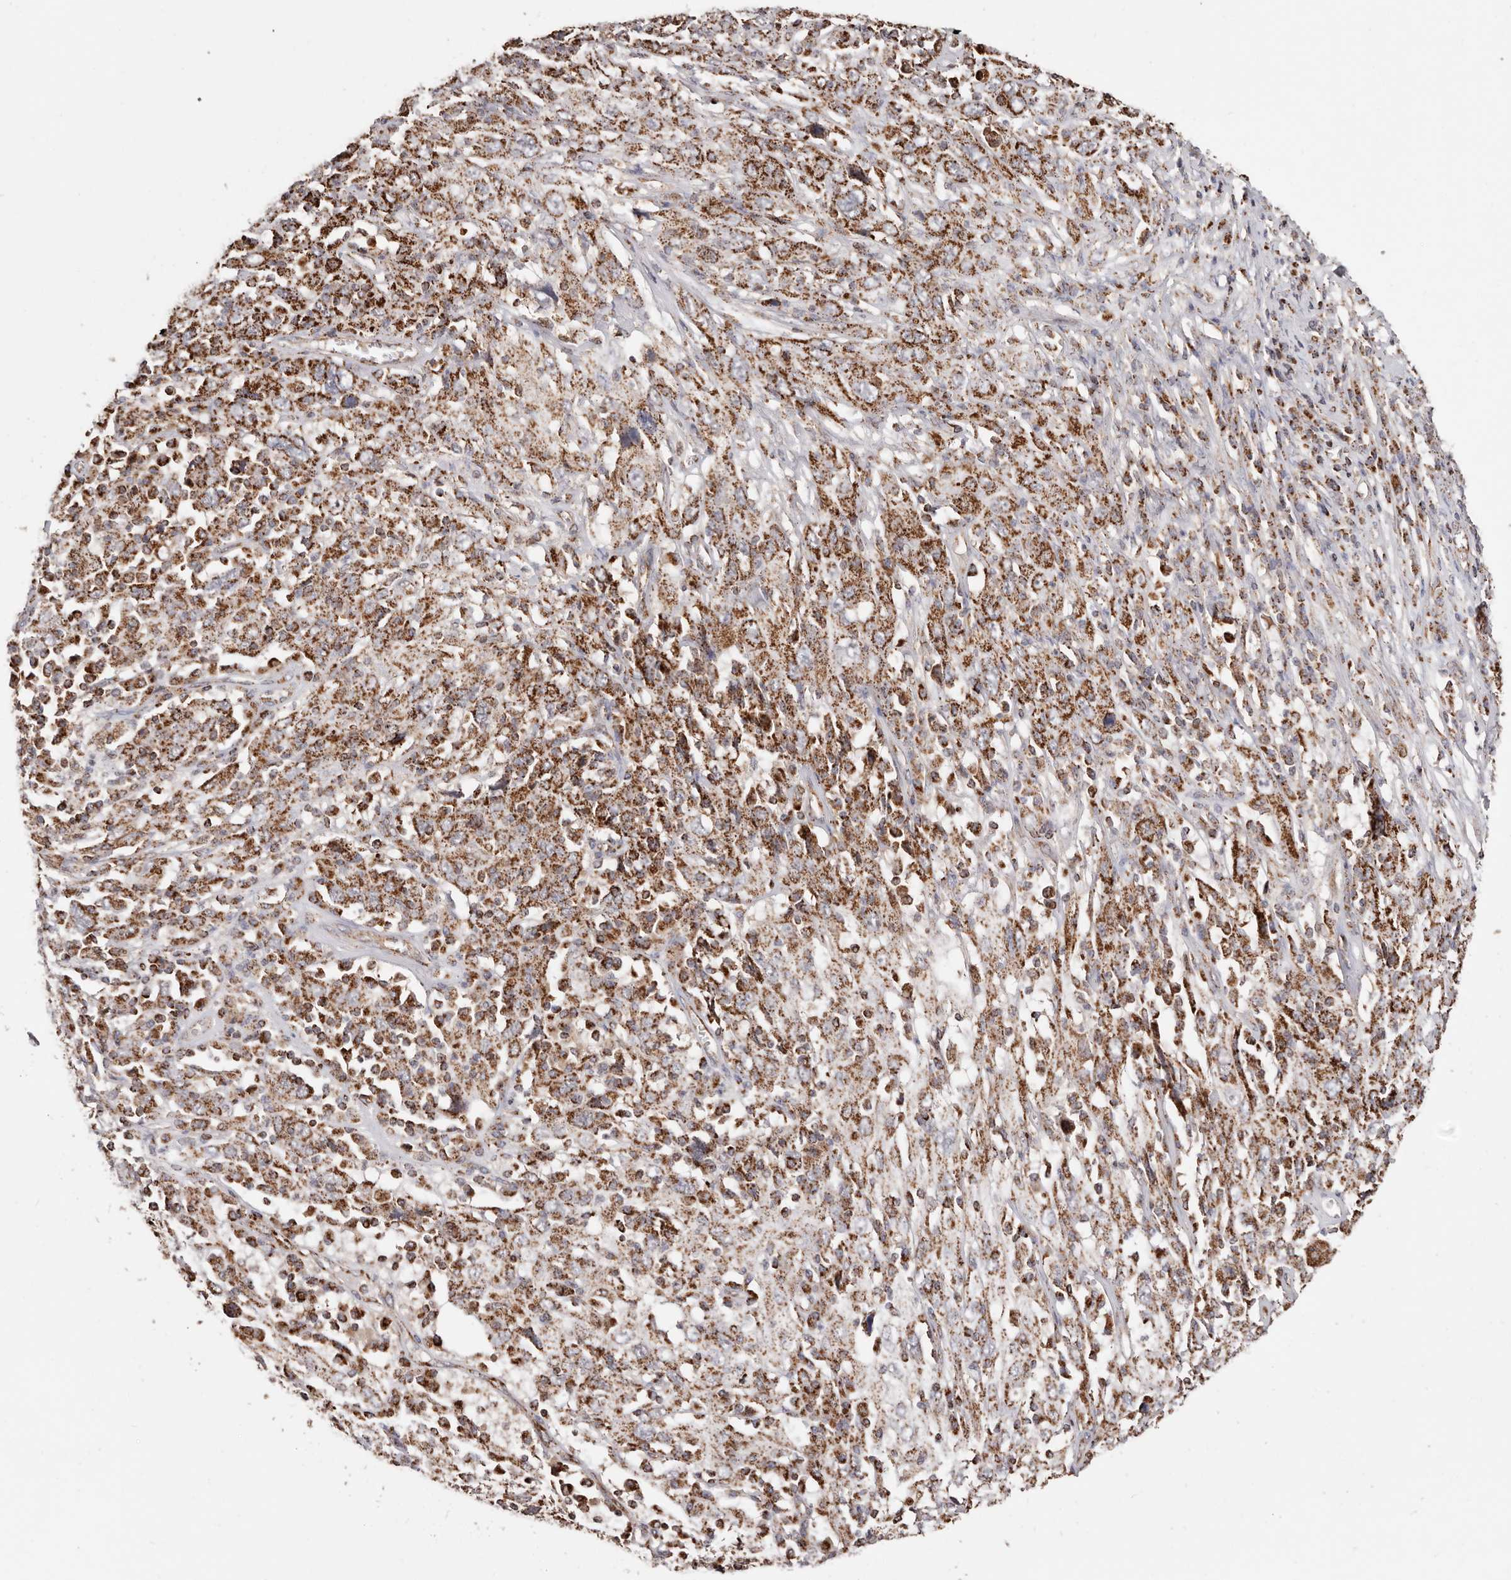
{"staining": {"intensity": "strong", "quantity": ">75%", "location": "cytoplasmic/membranous"}, "tissue": "cervical cancer", "cell_type": "Tumor cells", "image_type": "cancer", "snomed": [{"axis": "morphology", "description": "Squamous cell carcinoma, NOS"}, {"axis": "topography", "description": "Cervix"}], "caption": "Immunohistochemistry histopathology image of human squamous cell carcinoma (cervical) stained for a protein (brown), which displays high levels of strong cytoplasmic/membranous positivity in about >75% of tumor cells.", "gene": "PRKACB", "patient": {"sex": "female", "age": 46}}